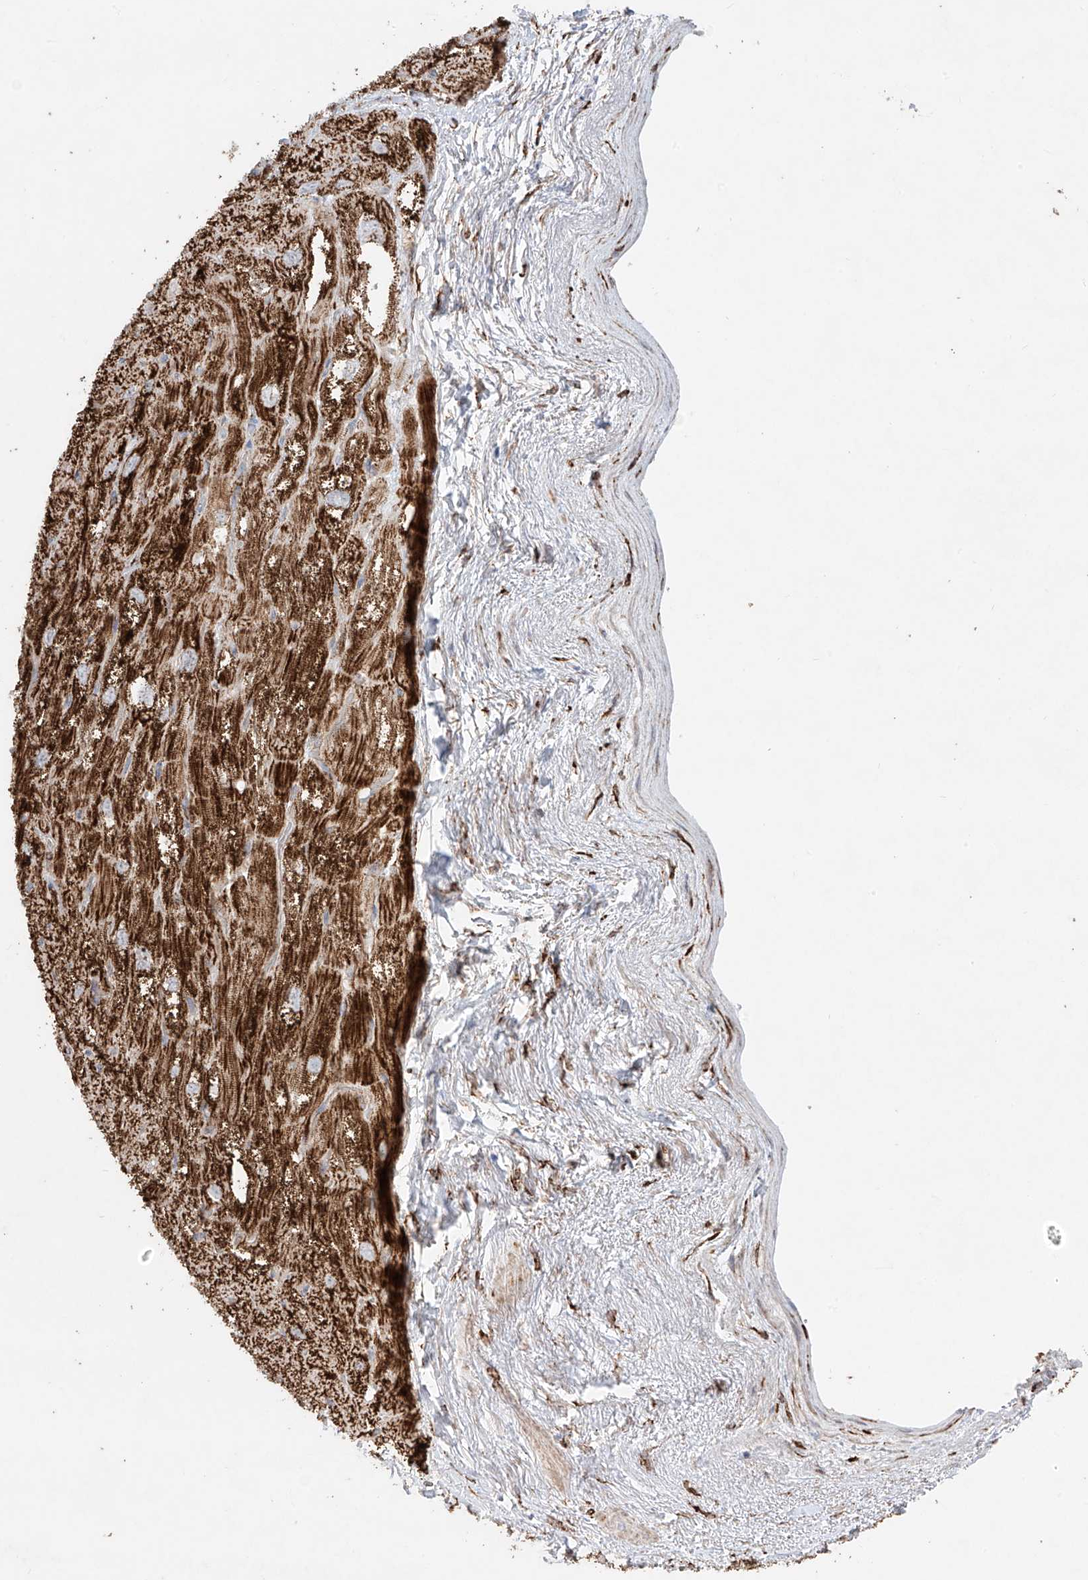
{"staining": {"intensity": "strong", "quantity": ">75%", "location": "cytoplasmic/membranous"}, "tissue": "heart muscle", "cell_type": "Cardiomyocytes", "image_type": "normal", "snomed": [{"axis": "morphology", "description": "Normal tissue, NOS"}, {"axis": "topography", "description": "Heart"}], "caption": "Heart muscle stained with DAB IHC exhibits high levels of strong cytoplasmic/membranous staining in approximately >75% of cardiomyocytes. Using DAB (brown) and hematoxylin (blue) stains, captured at high magnification using brightfield microscopy.", "gene": "COLGALT2", "patient": {"sex": "male", "age": 50}}